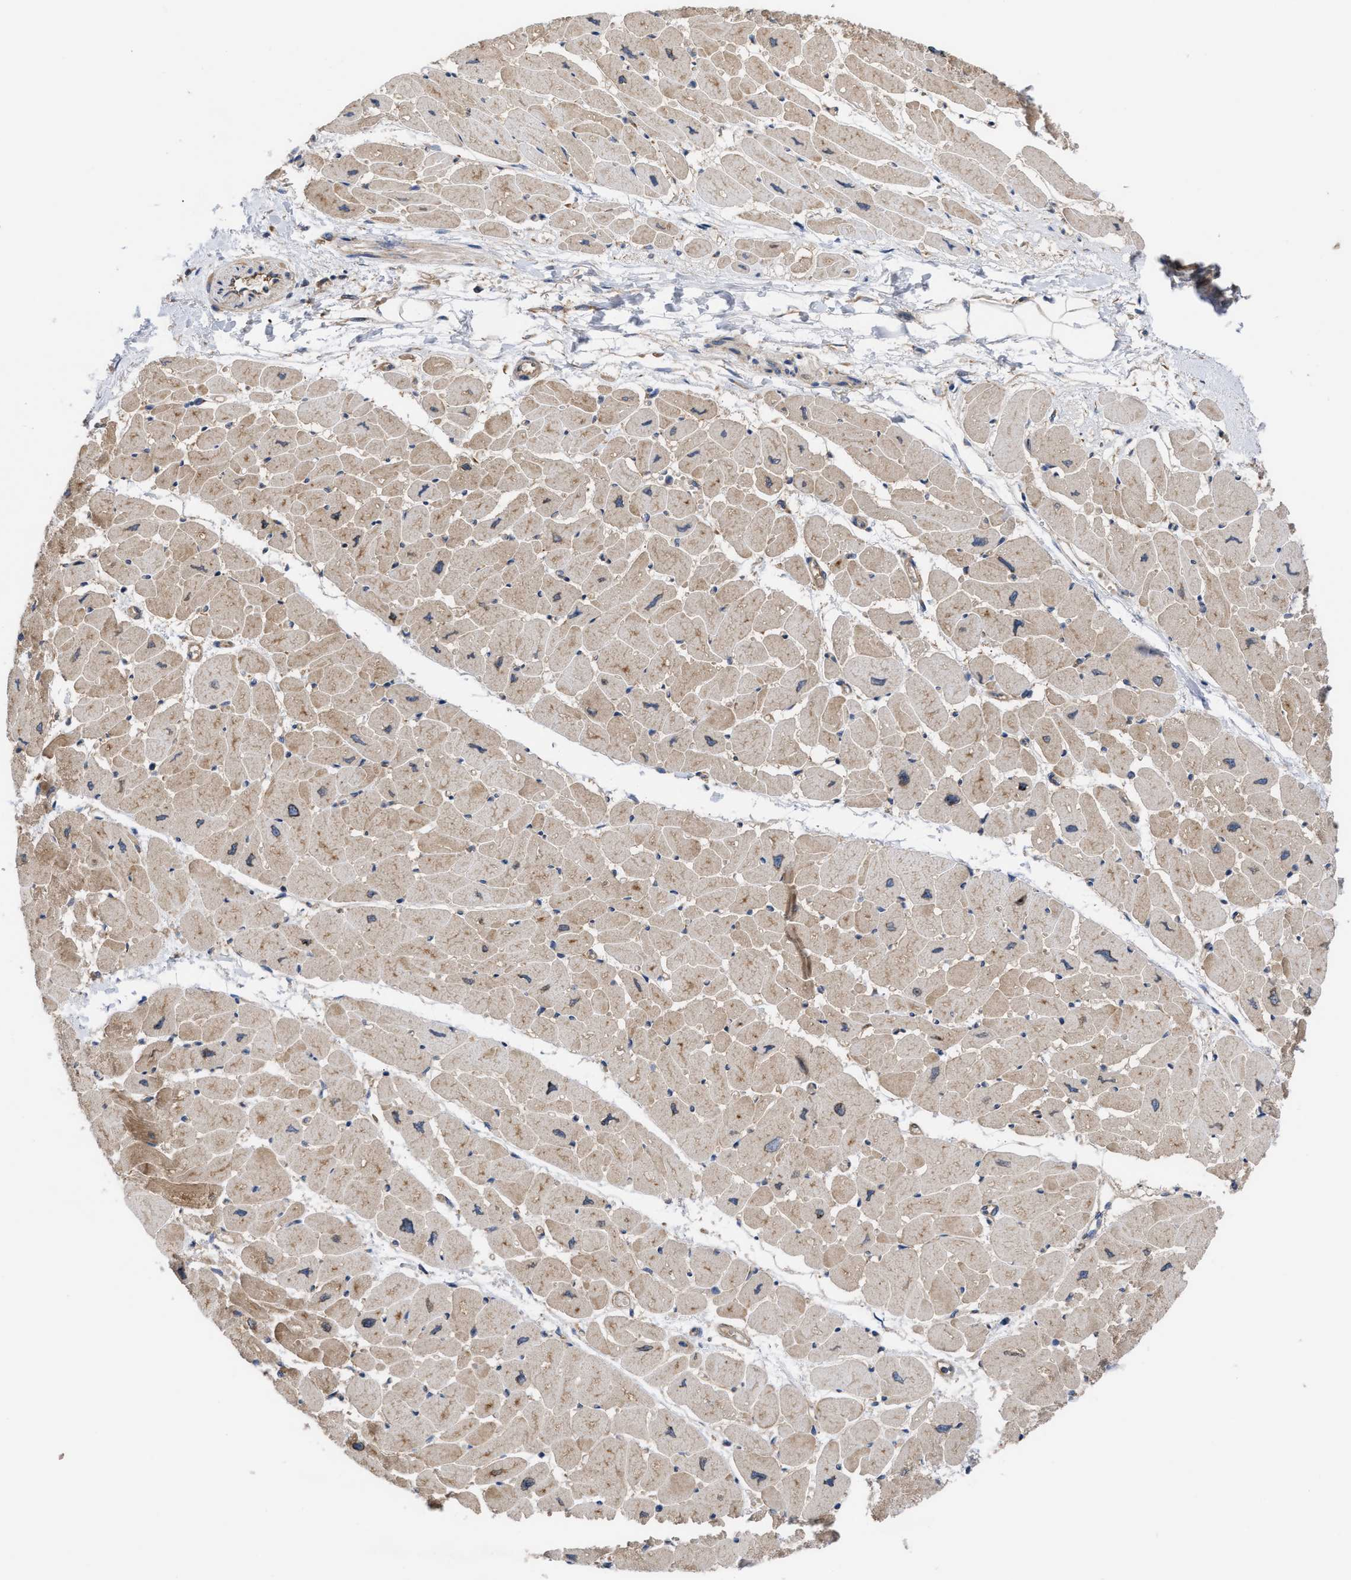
{"staining": {"intensity": "moderate", "quantity": ">75%", "location": "cytoplasmic/membranous"}, "tissue": "heart muscle", "cell_type": "Cardiomyocytes", "image_type": "normal", "snomed": [{"axis": "morphology", "description": "Normal tissue, NOS"}, {"axis": "topography", "description": "Heart"}], "caption": "Benign heart muscle exhibits moderate cytoplasmic/membranous expression in about >75% of cardiomyocytes (Brightfield microscopy of DAB IHC at high magnification)..", "gene": "LAPTM4B", "patient": {"sex": "female", "age": 54}}